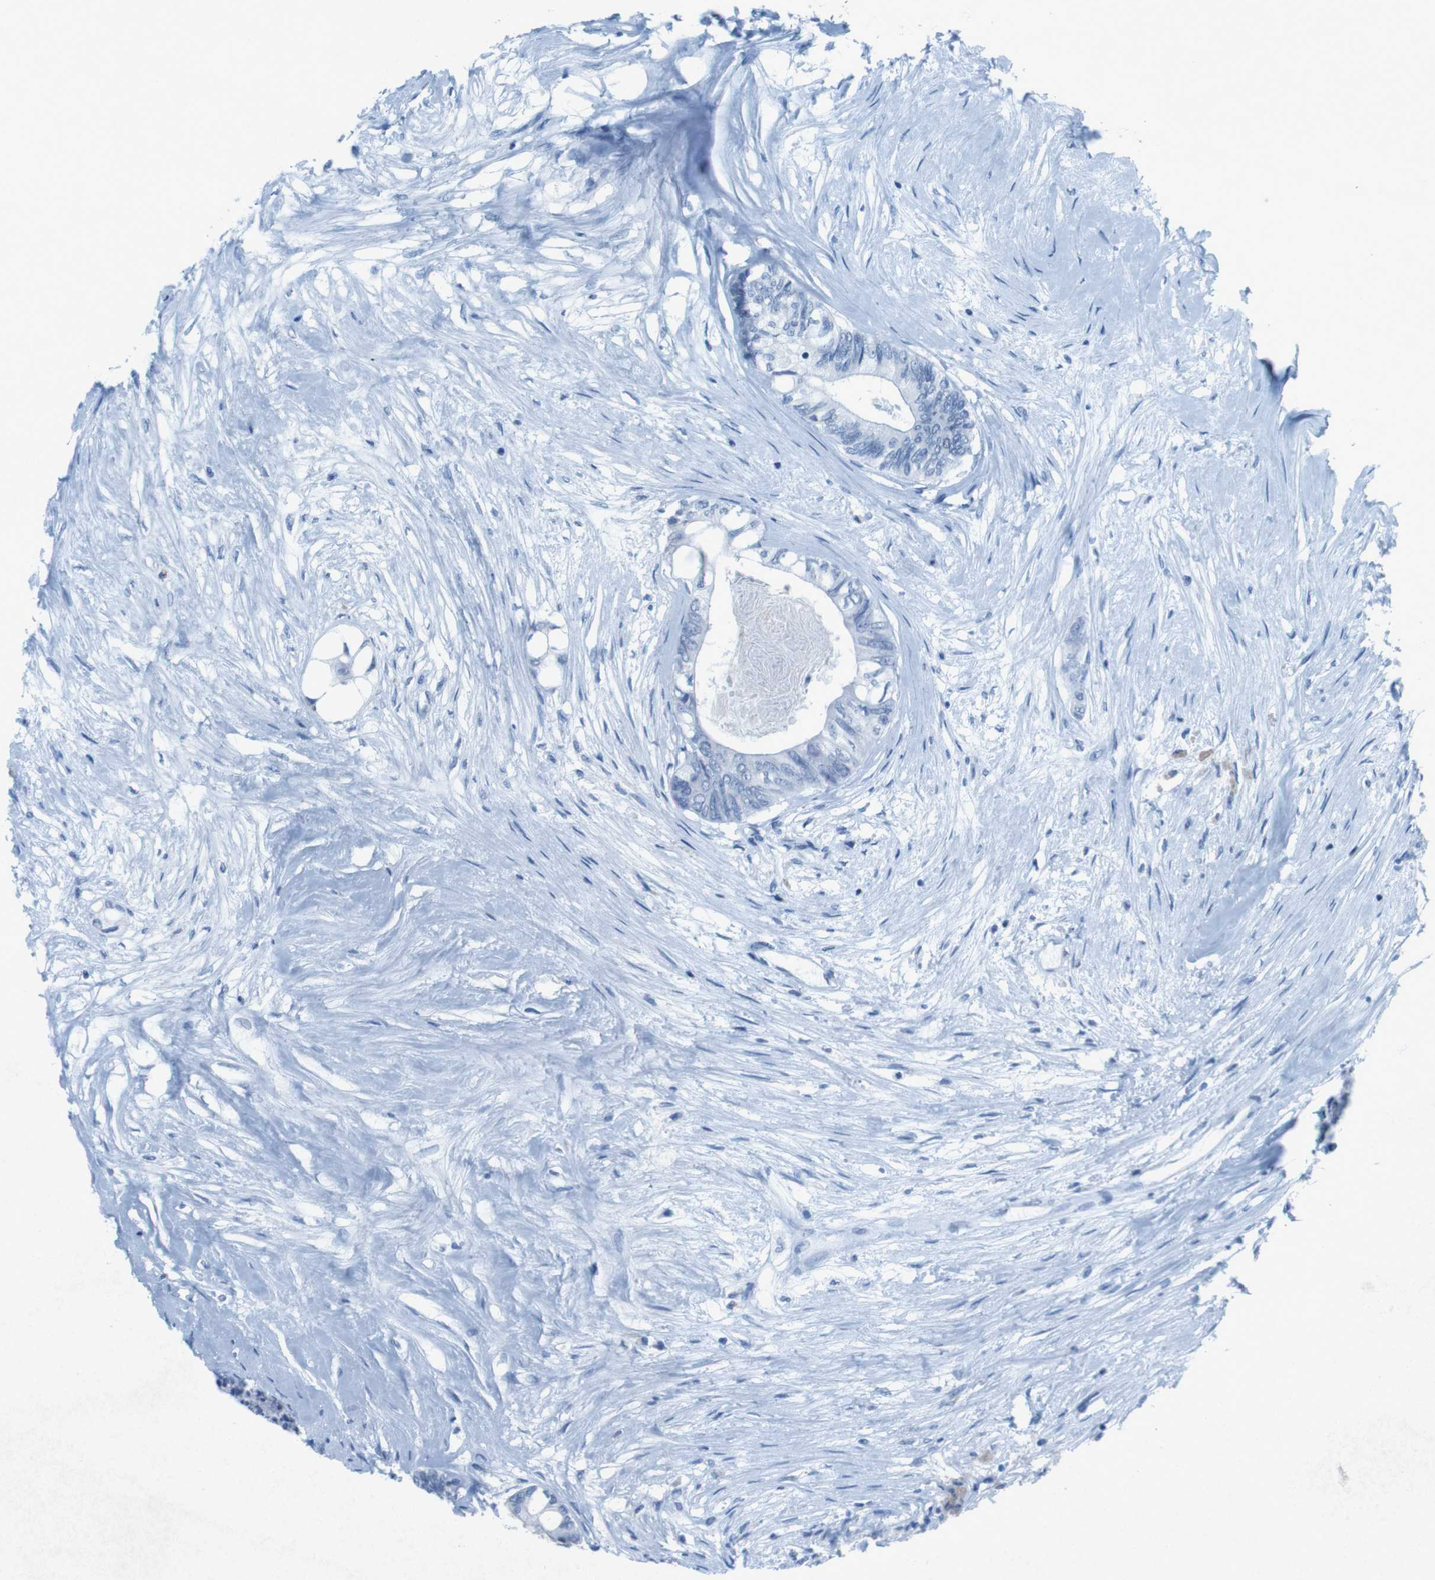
{"staining": {"intensity": "negative", "quantity": "none", "location": "none"}, "tissue": "colorectal cancer", "cell_type": "Tumor cells", "image_type": "cancer", "snomed": [{"axis": "morphology", "description": "Adenocarcinoma, NOS"}, {"axis": "topography", "description": "Rectum"}], "caption": "The immunohistochemistry (IHC) micrograph has no significant positivity in tumor cells of colorectal adenocarcinoma tissue. (DAB (3,3'-diaminobenzidine) immunohistochemistry visualized using brightfield microscopy, high magnification).", "gene": "CTAG1B", "patient": {"sex": "male", "age": 63}}